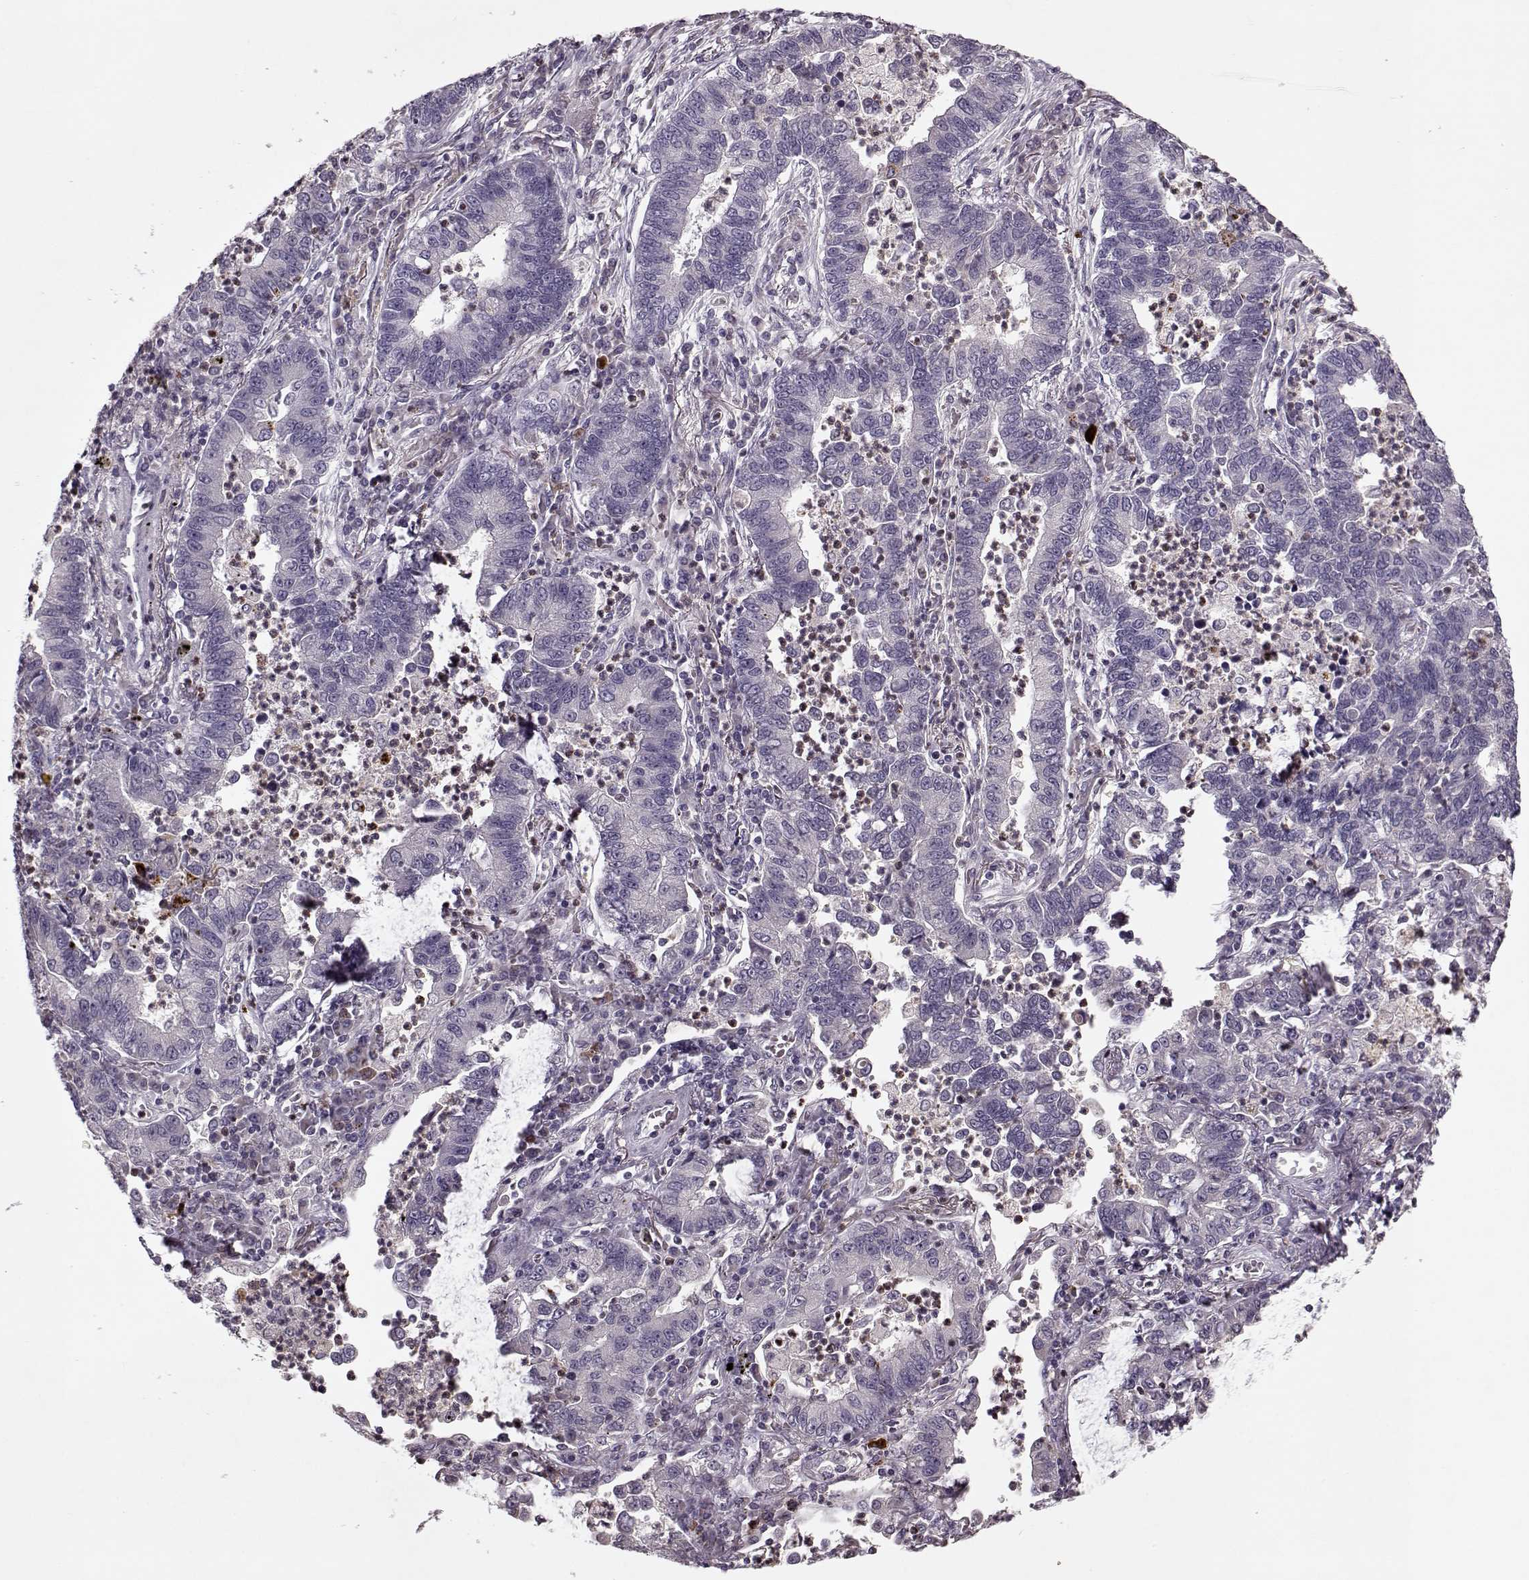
{"staining": {"intensity": "negative", "quantity": "none", "location": "none"}, "tissue": "lung cancer", "cell_type": "Tumor cells", "image_type": "cancer", "snomed": [{"axis": "morphology", "description": "Adenocarcinoma, NOS"}, {"axis": "topography", "description": "Lung"}], "caption": "An immunohistochemistry histopathology image of lung adenocarcinoma is shown. There is no staining in tumor cells of lung adenocarcinoma.", "gene": "ACOT11", "patient": {"sex": "female", "age": 57}}